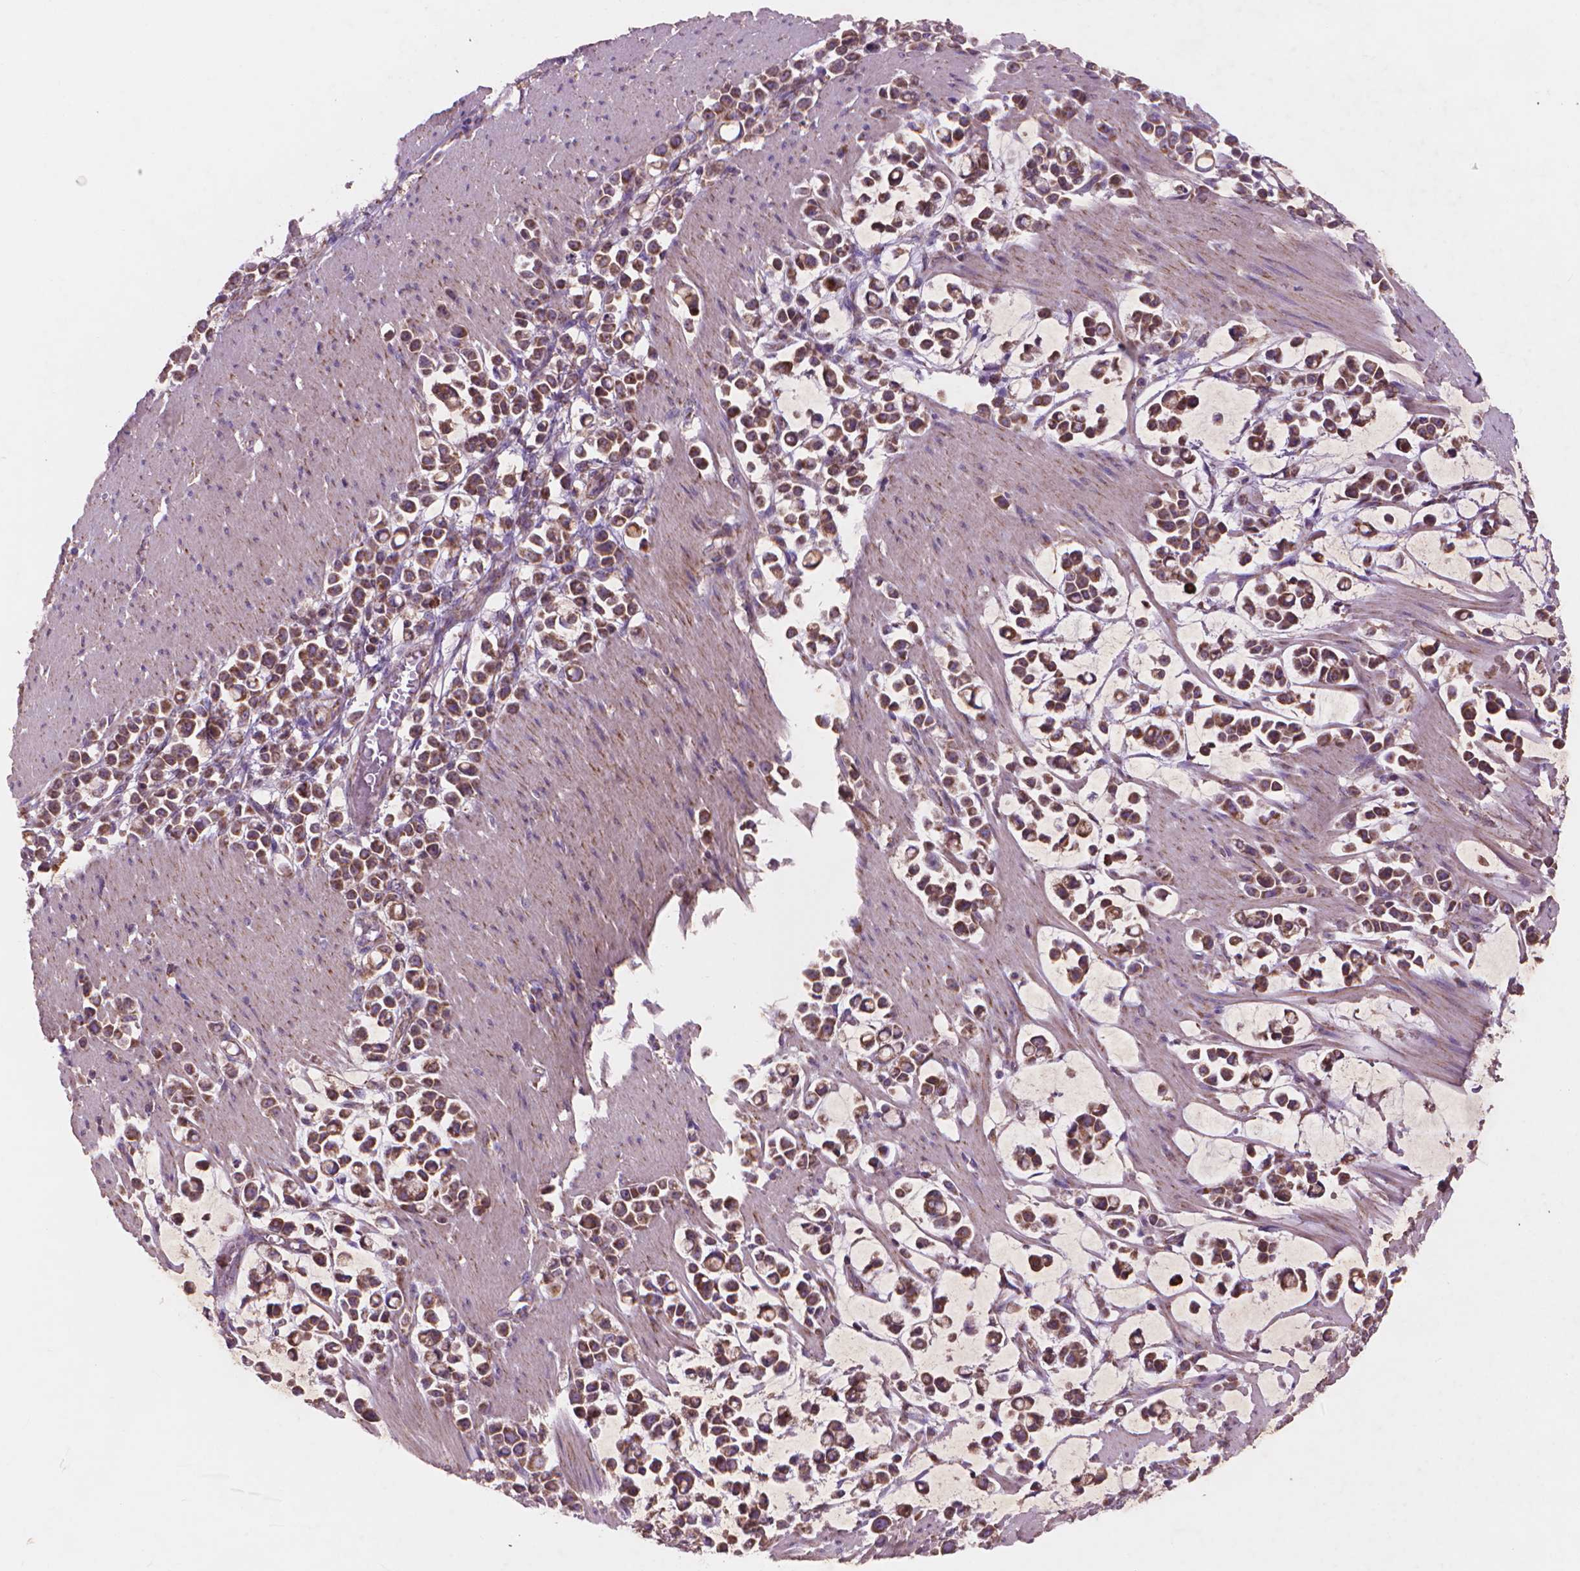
{"staining": {"intensity": "moderate", "quantity": ">75%", "location": "cytoplasmic/membranous"}, "tissue": "stomach cancer", "cell_type": "Tumor cells", "image_type": "cancer", "snomed": [{"axis": "morphology", "description": "Adenocarcinoma, NOS"}, {"axis": "topography", "description": "Stomach"}], "caption": "Human stomach adenocarcinoma stained with a protein marker reveals moderate staining in tumor cells.", "gene": "NLRX1", "patient": {"sex": "male", "age": 82}}